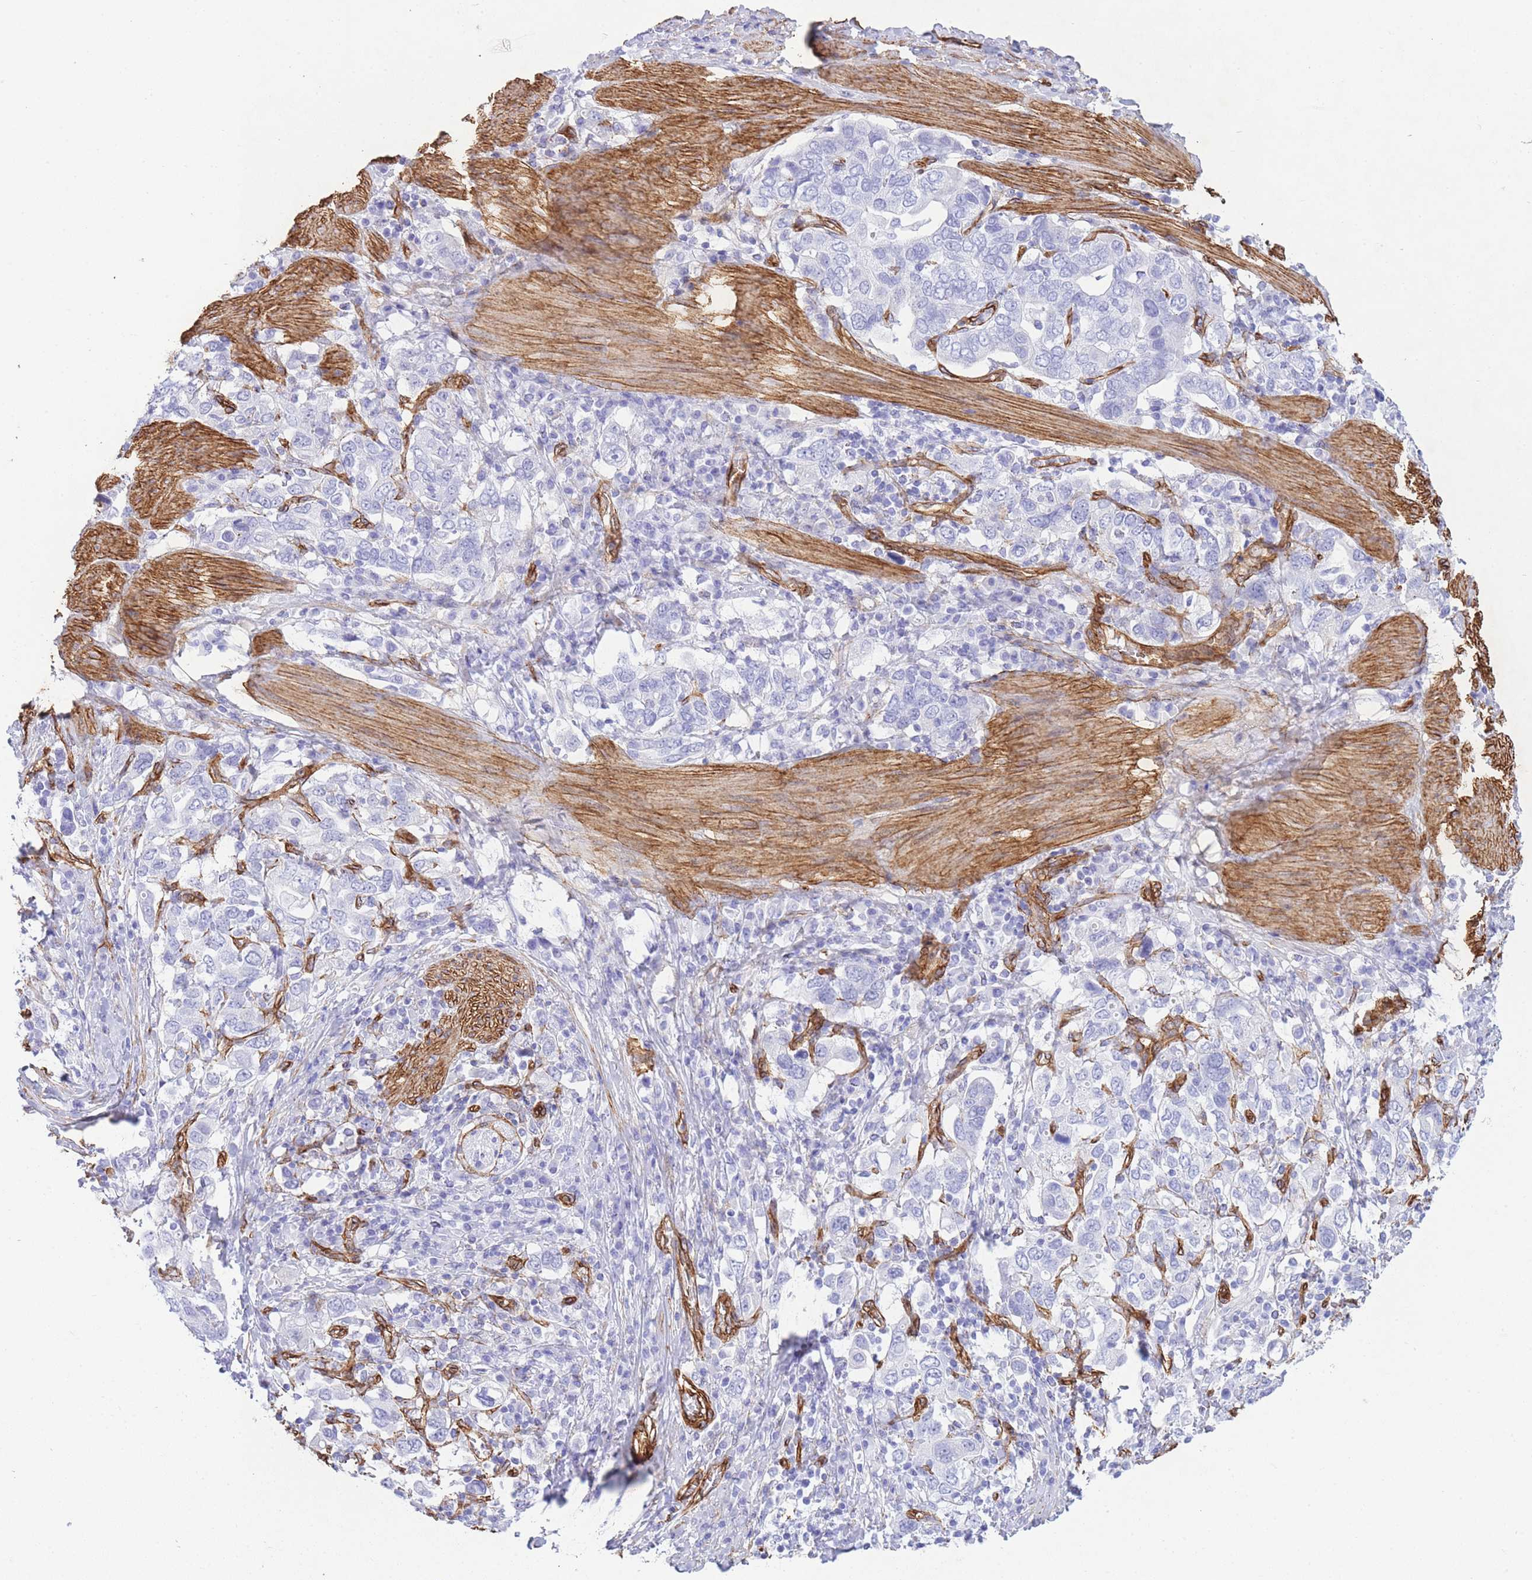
{"staining": {"intensity": "negative", "quantity": "none", "location": "none"}, "tissue": "stomach cancer", "cell_type": "Tumor cells", "image_type": "cancer", "snomed": [{"axis": "morphology", "description": "Adenocarcinoma, NOS"}, {"axis": "topography", "description": "Stomach, upper"}, {"axis": "topography", "description": "Stomach"}], "caption": "Immunohistochemistry (IHC) of stomach cancer displays no expression in tumor cells.", "gene": "CAVIN1", "patient": {"sex": "male", "age": 62}}